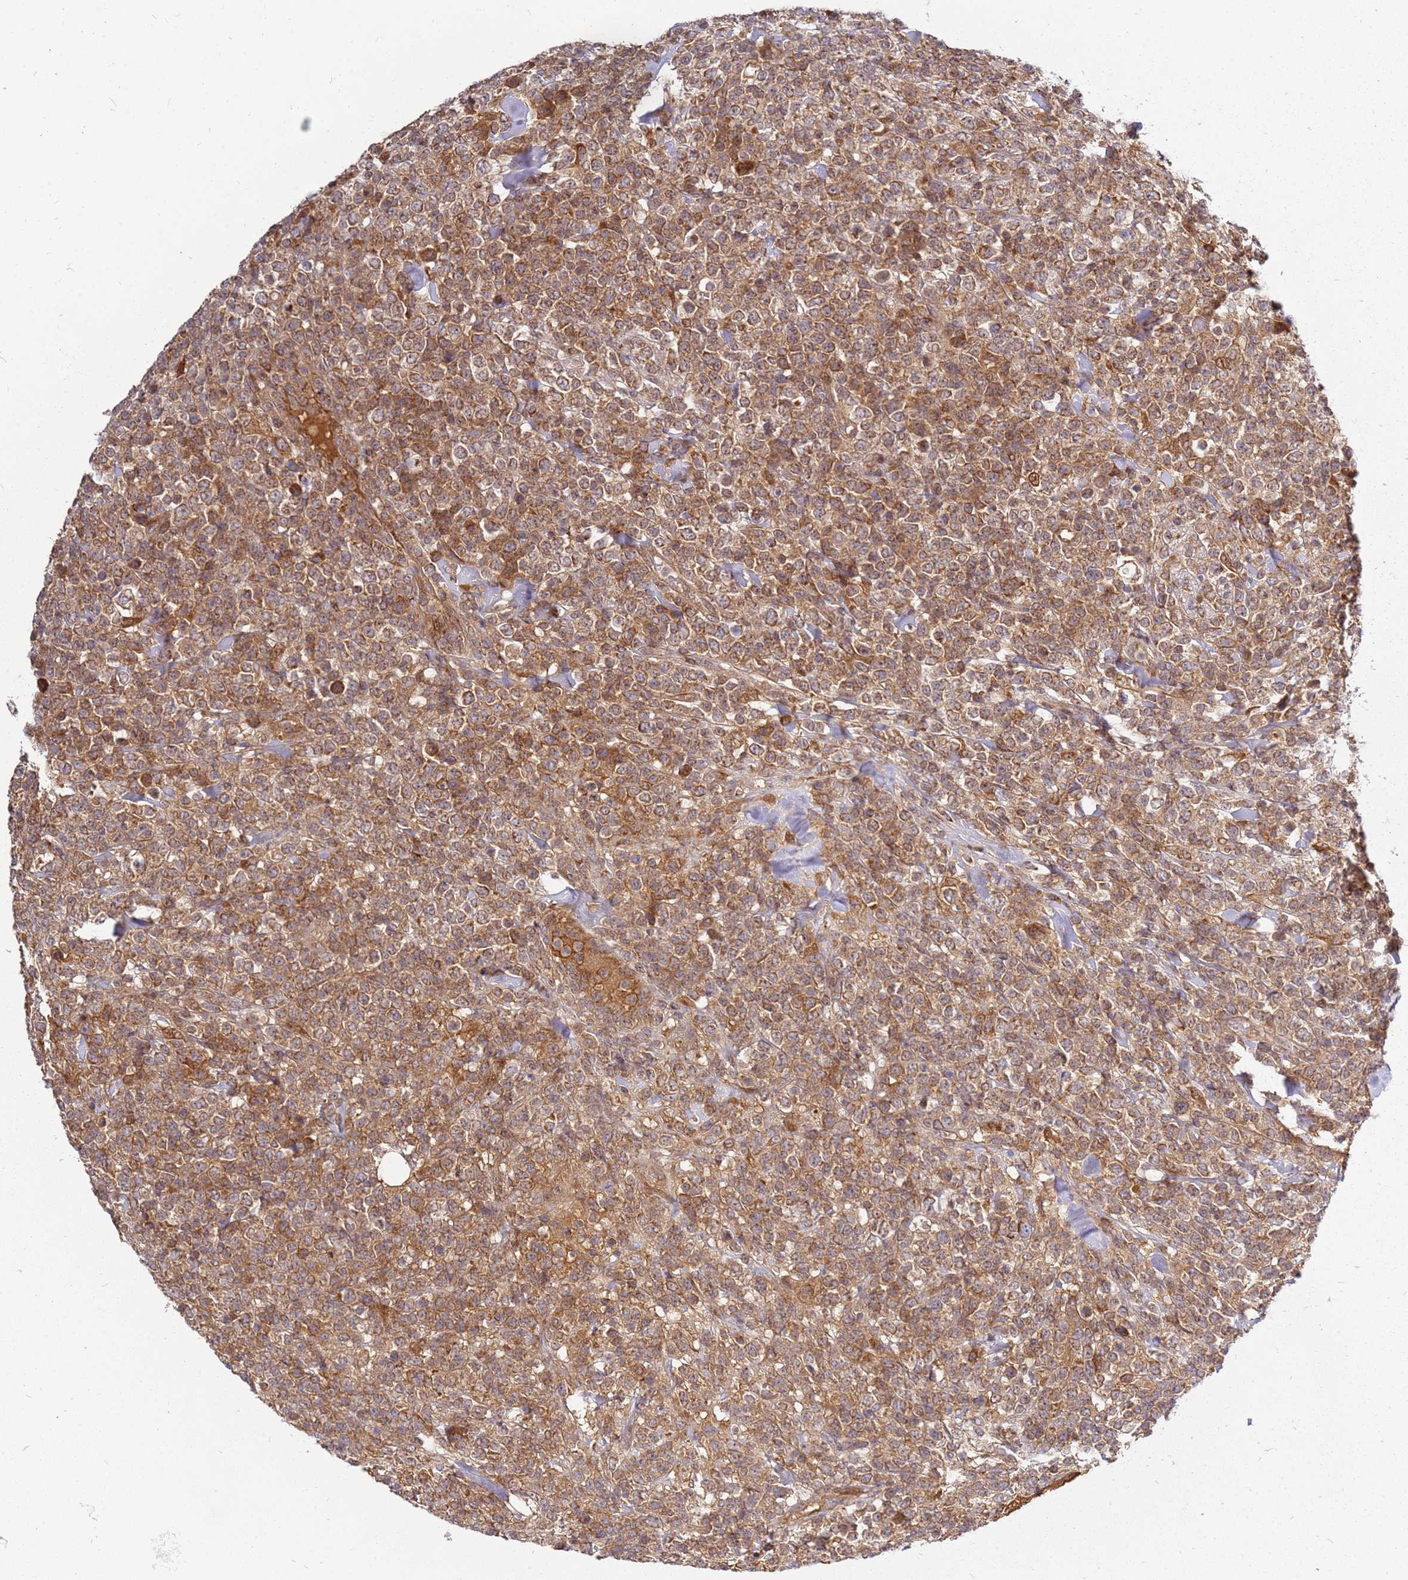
{"staining": {"intensity": "moderate", "quantity": ">75%", "location": "cytoplasmic/membranous"}, "tissue": "lymphoma", "cell_type": "Tumor cells", "image_type": "cancer", "snomed": [{"axis": "morphology", "description": "Malignant lymphoma, non-Hodgkin's type, High grade"}, {"axis": "topography", "description": "Colon"}], "caption": "Immunohistochemical staining of human high-grade malignant lymphoma, non-Hodgkin's type displays moderate cytoplasmic/membranous protein staining in about >75% of tumor cells. Immunohistochemistry stains the protein in brown and the nuclei are stained blue.", "gene": "CCDC159", "patient": {"sex": "female", "age": 53}}